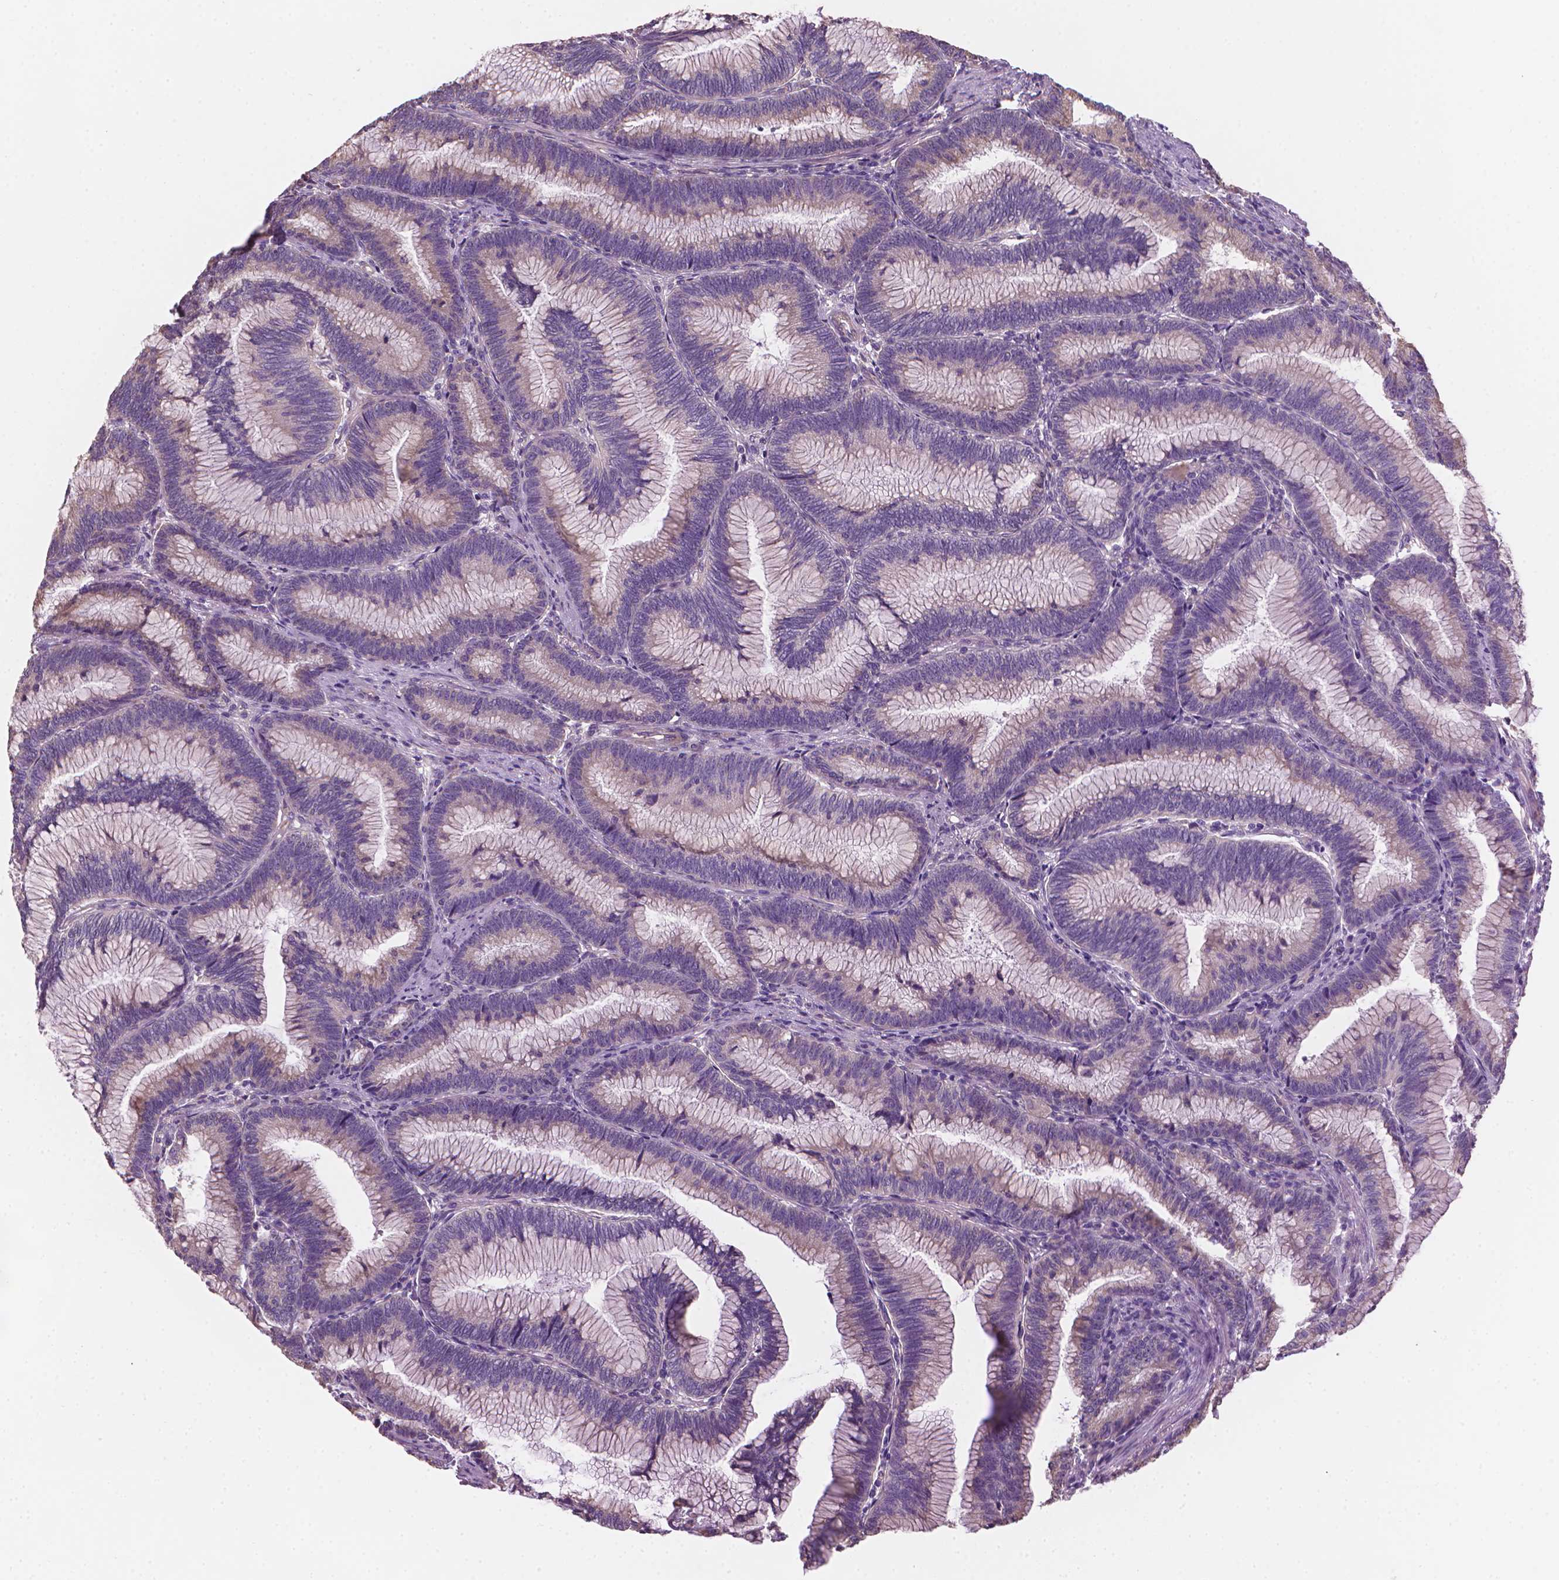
{"staining": {"intensity": "negative", "quantity": "none", "location": "none"}, "tissue": "colorectal cancer", "cell_type": "Tumor cells", "image_type": "cancer", "snomed": [{"axis": "morphology", "description": "Adenocarcinoma, NOS"}, {"axis": "topography", "description": "Colon"}], "caption": "IHC image of neoplastic tissue: colorectal cancer stained with DAB (3,3'-diaminobenzidine) demonstrates no significant protein expression in tumor cells.", "gene": "TTC29", "patient": {"sex": "female", "age": 78}}